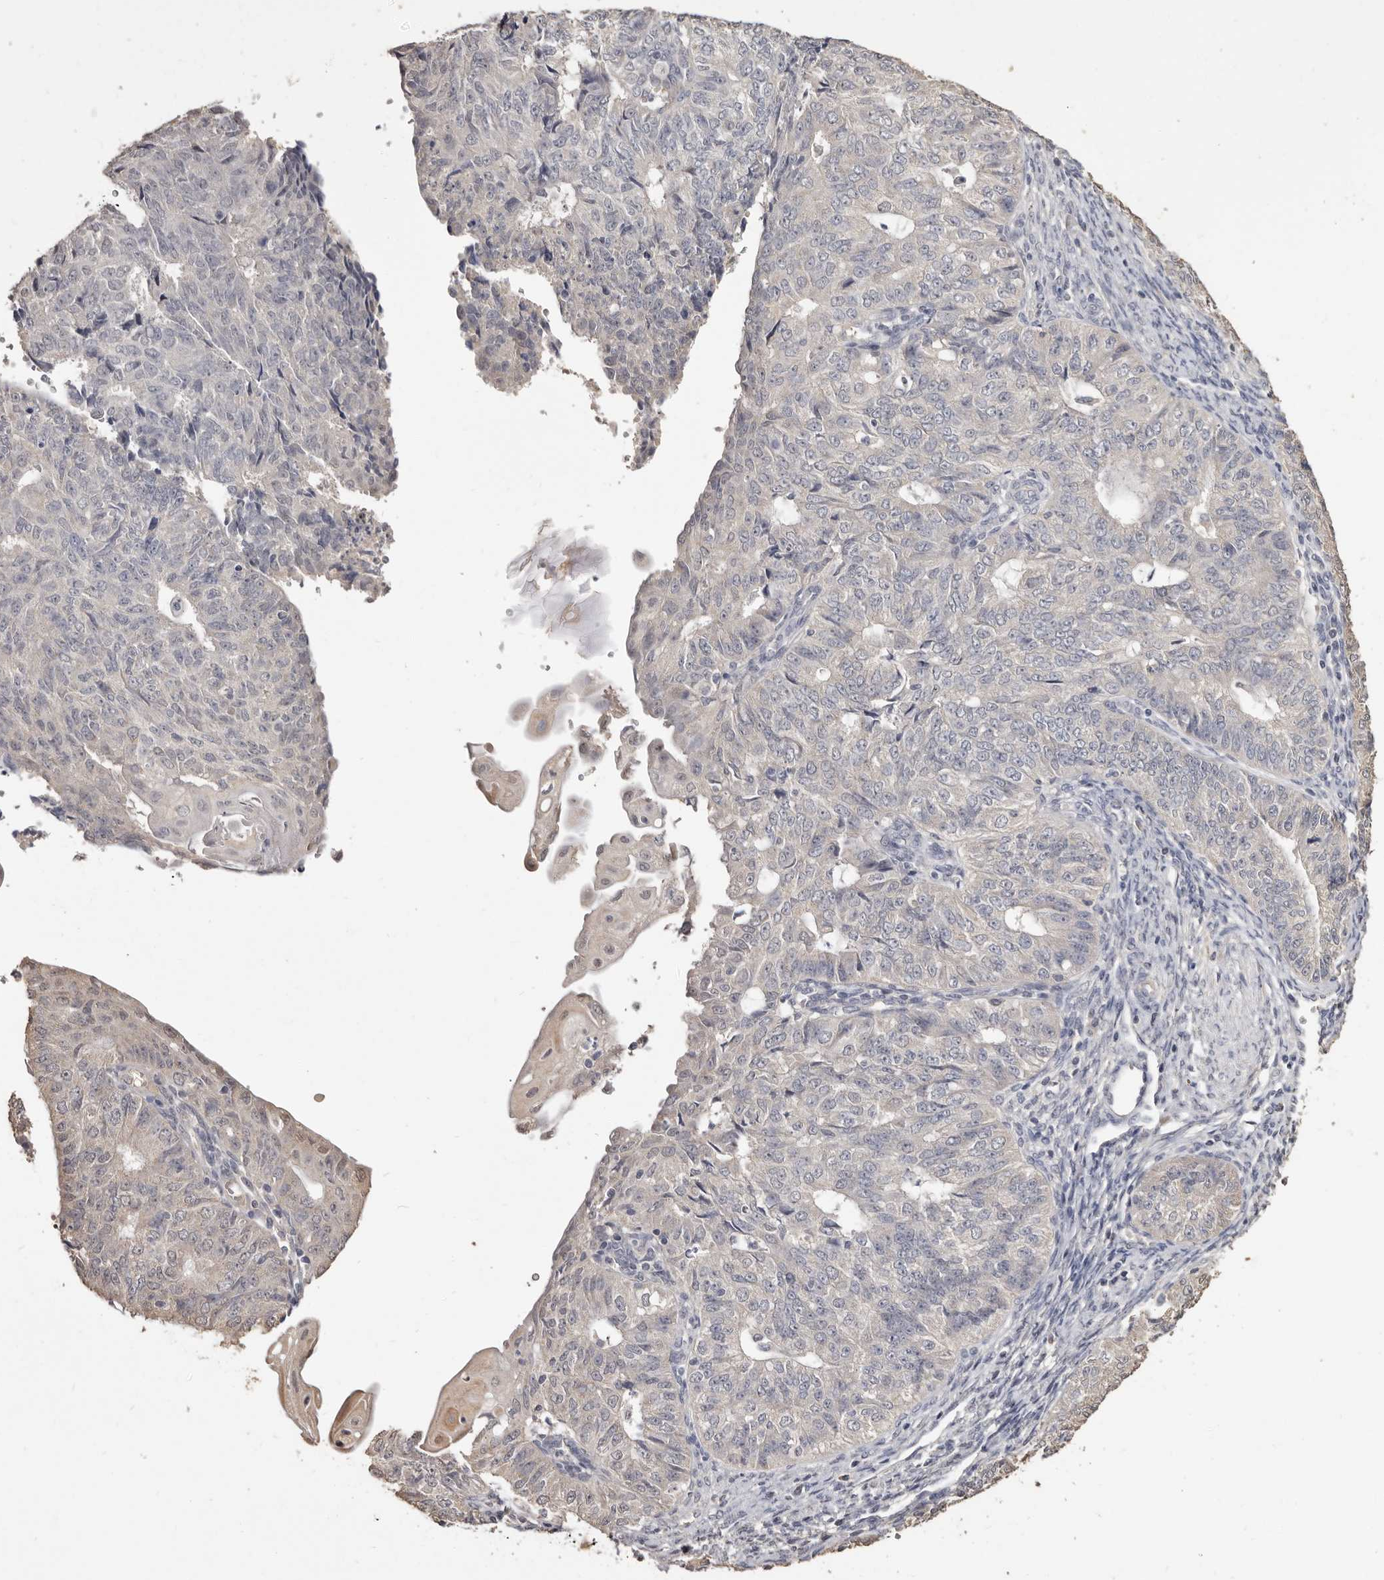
{"staining": {"intensity": "negative", "quantity": "none", "location": "none"}, "tissue": "endometrial cancer", "cell_type": "Tumor cells", "image_type": "cancer", "snomed": [{"axis": "morphology", "description": "Adenocarcinoma, NOS"}, {"axis": "topography", "description": "Endometrium"}], "caption": "This is an IHC histopathology image of adenocarcinoma (endometrial). There is no positivity in tumor cells.", "gene": "INAVA", "patient": {"sex": "female", "age": 32}}